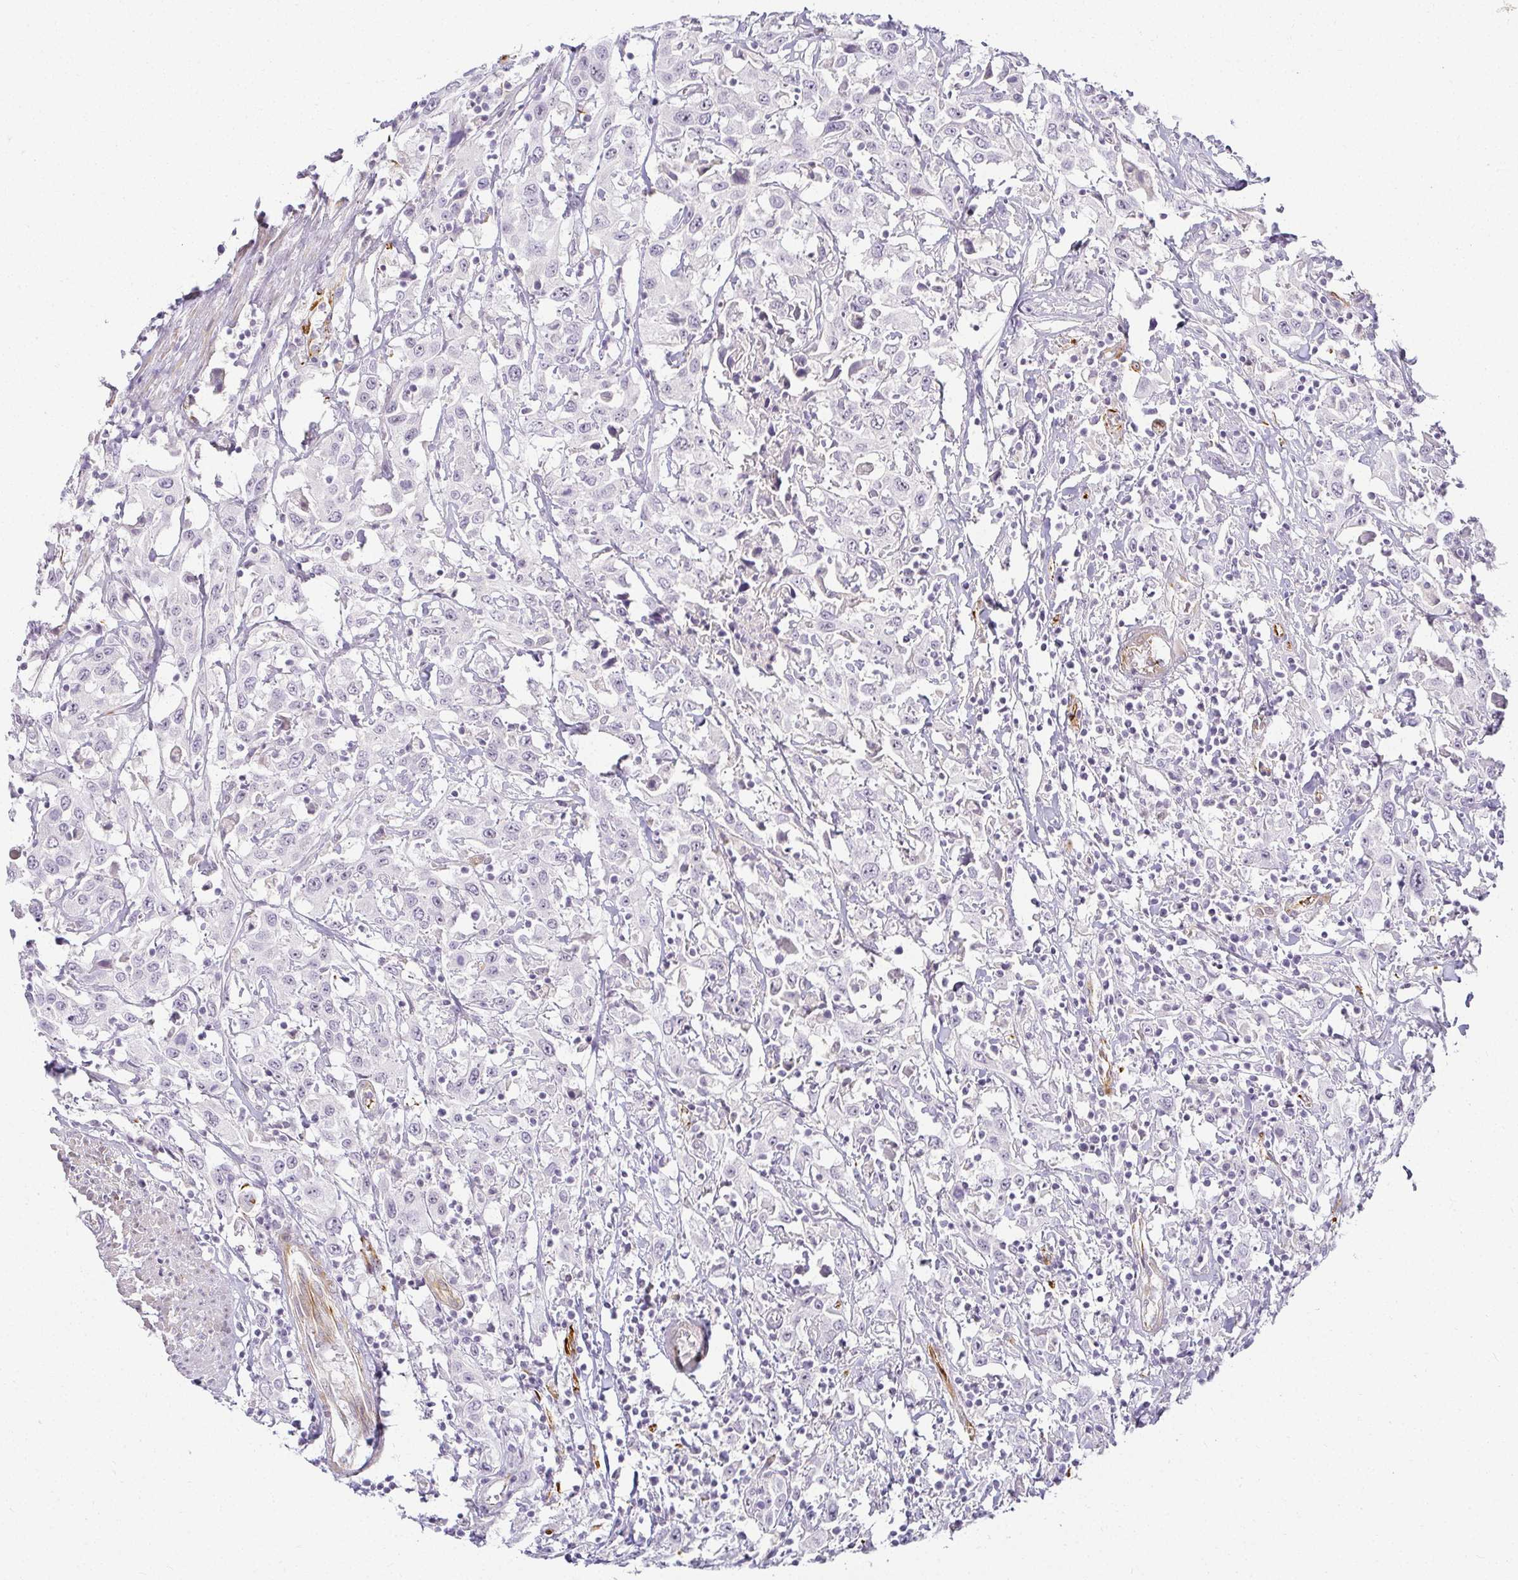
{"staining": {"intensity": "negative", "quantity": "none", "location": "none"}, "tissue": "urothelial cancer", "cell_type": "Tumor cells", "image_type": "cancer", "snomed": [{"axis": "morphology", "description": "Urothelial carcinoma, High grade"}, {"axis": "topography", "description": "Urinary bladder"}], "caption": "This micrograph is of urothelial carcinoma (high-grade) stained with immunohistochemistry to label a protein in brown with the nuclei are counter-stained blue. There is no expression in tumor cells.", "gene": "ACAN", "patient": {"sex": "male", "age": 61}}